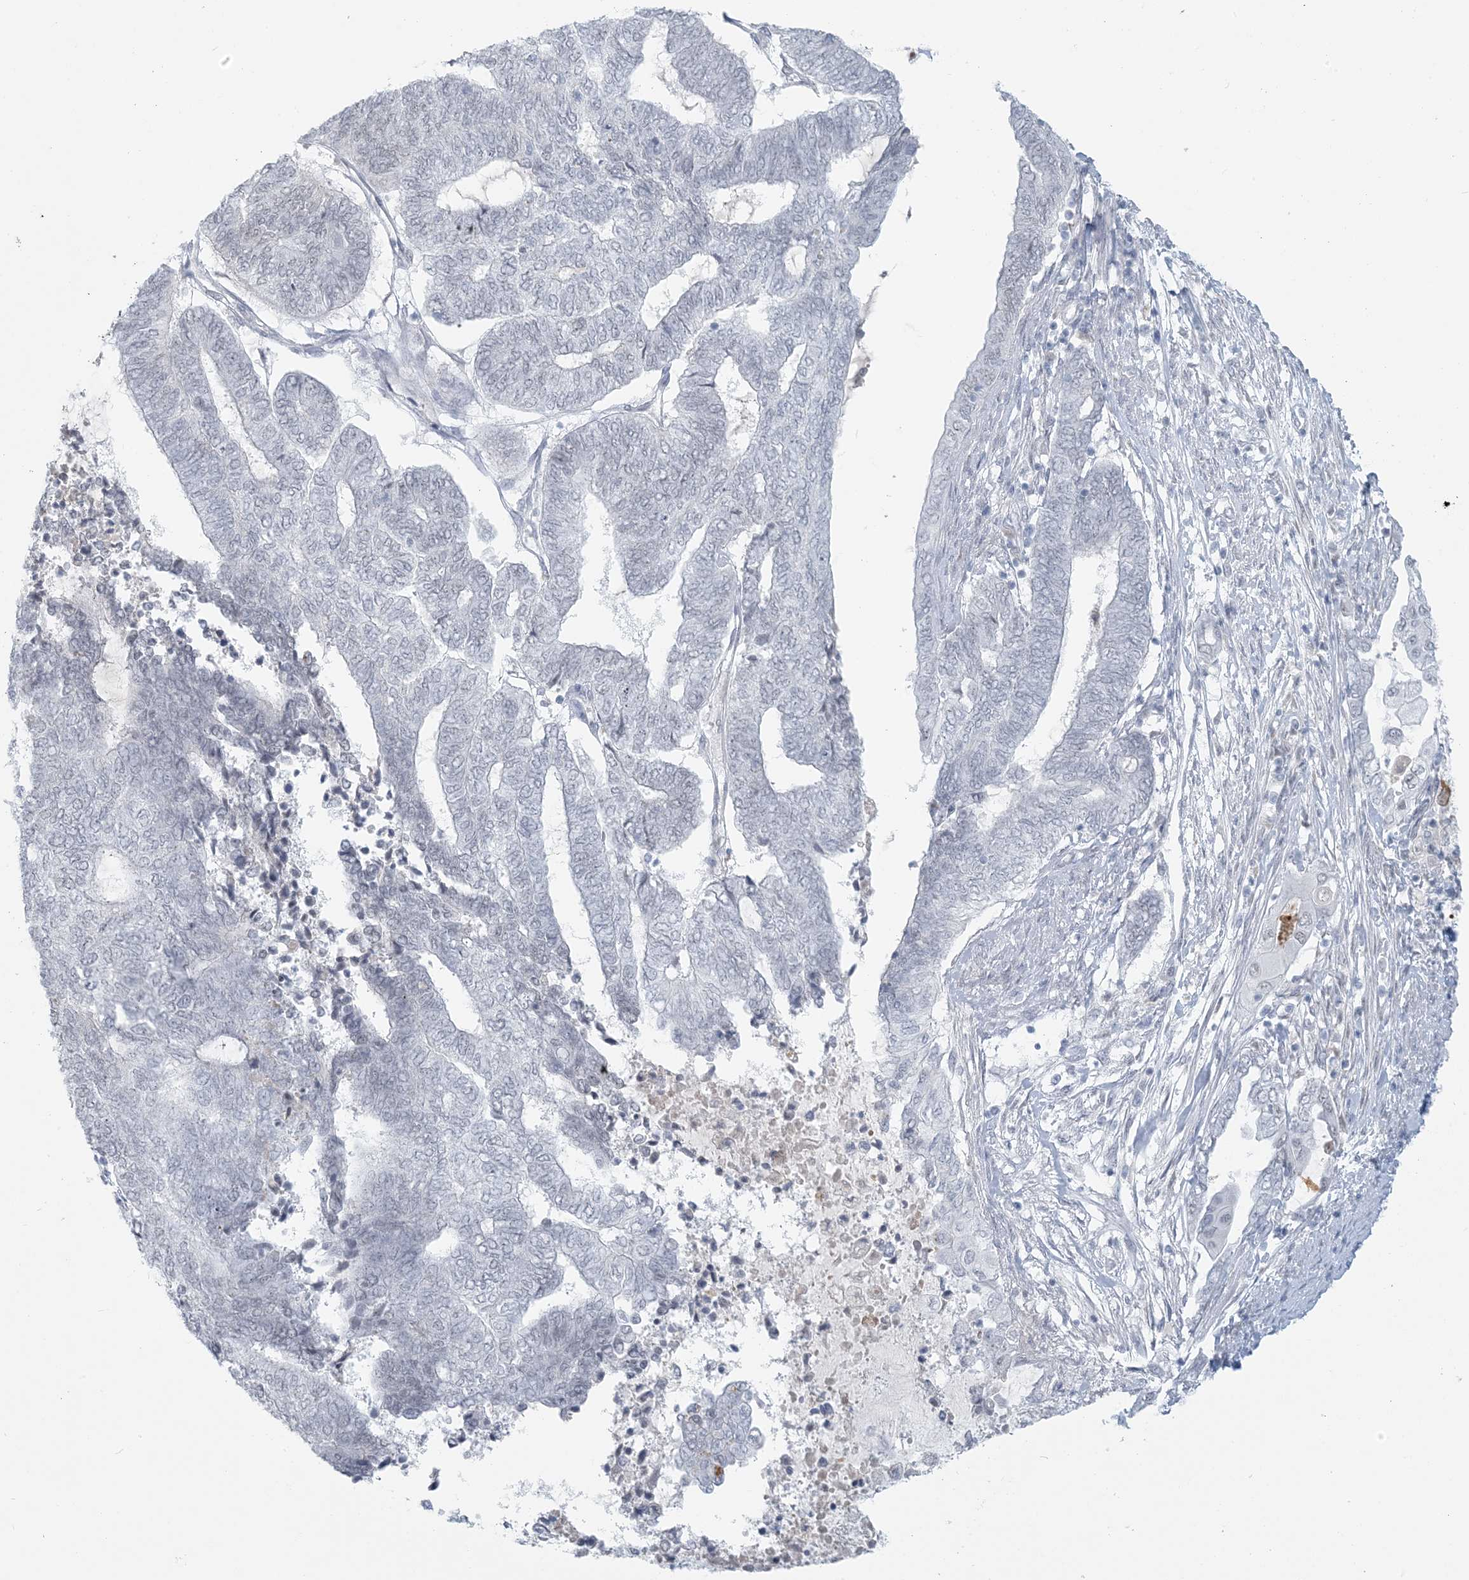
{"staining": {"intensity": "negative", "quantity": "none", "location": "none"}, "tissue": "endometrial cancer", "cell_type": "Tumor cells", "image_type": "cancer", "snomed": [{"axis": "morphology", "description": "Adenocarcinoma, NOS"}, {"axis": "topography", "description": "Uterus"}, {"axis": "topography", "description": "Endometrium"}], "caption": "This is an IHC image of adenocarcinoma (endometrial). There is no positivity in tumor cells.", "gene": "SCML1", "patient": {"sex": "female", "age": 70}}